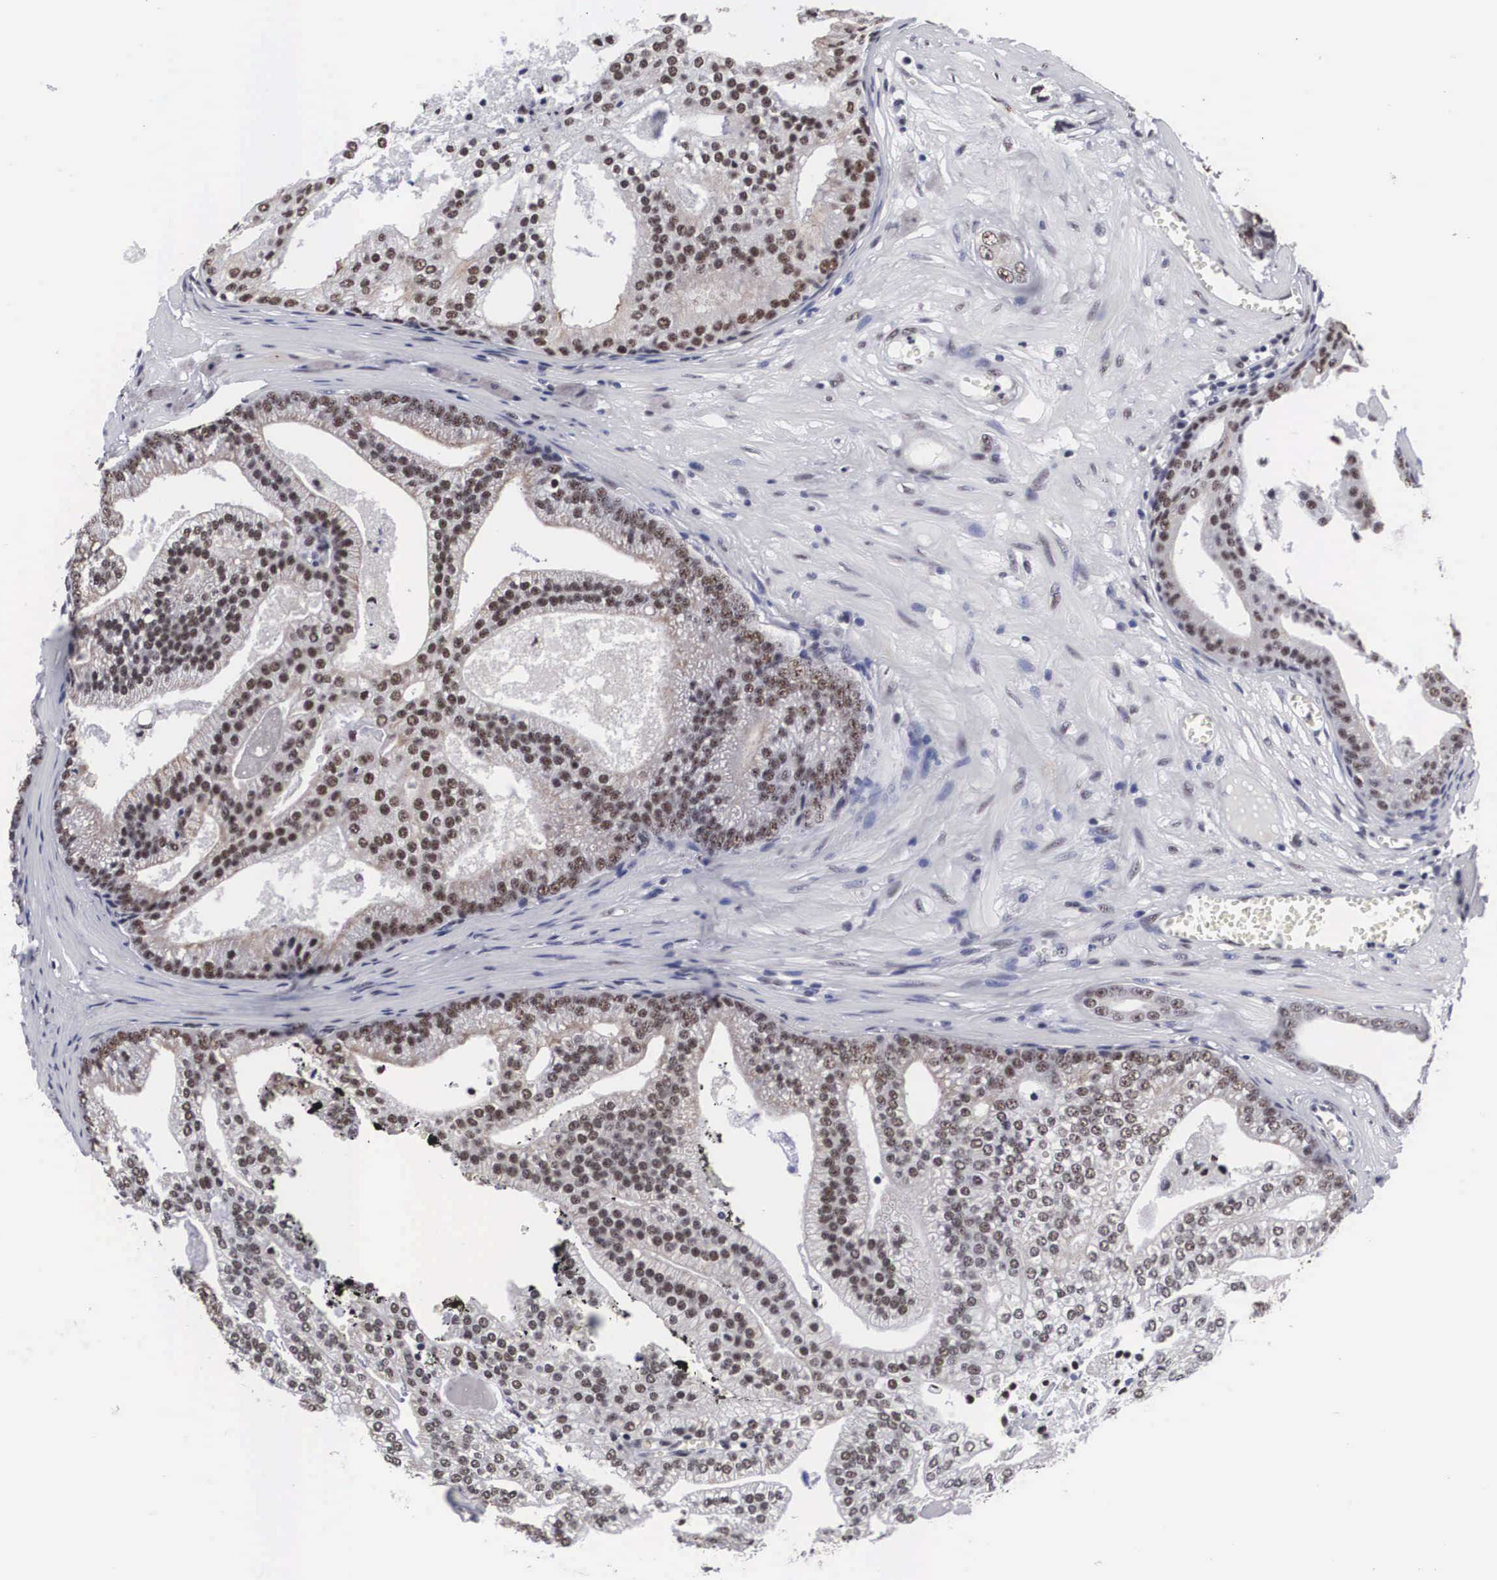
{"staining": {"intensity": "moderate", "quantity": ">75%", "location": "nuclear"}, "tissue": "prostate cancer", "cell_type": "Tumor cells", "image_type": "cancer", "snomed": [{"axis": "morphology", "description": "Adenocarcinoma, High grade"}, {"axis": "topography", "description": "Prostate"}], "caption": "This histopathology image displays immunohistochemistry staining of human prostate adenocarcinoma (high-grade), with medium moderate nuclear positivity in approximately >75% of tumor cells.", "gene": "ACIN1", "patient": {"sex": "male", "age": 56}}